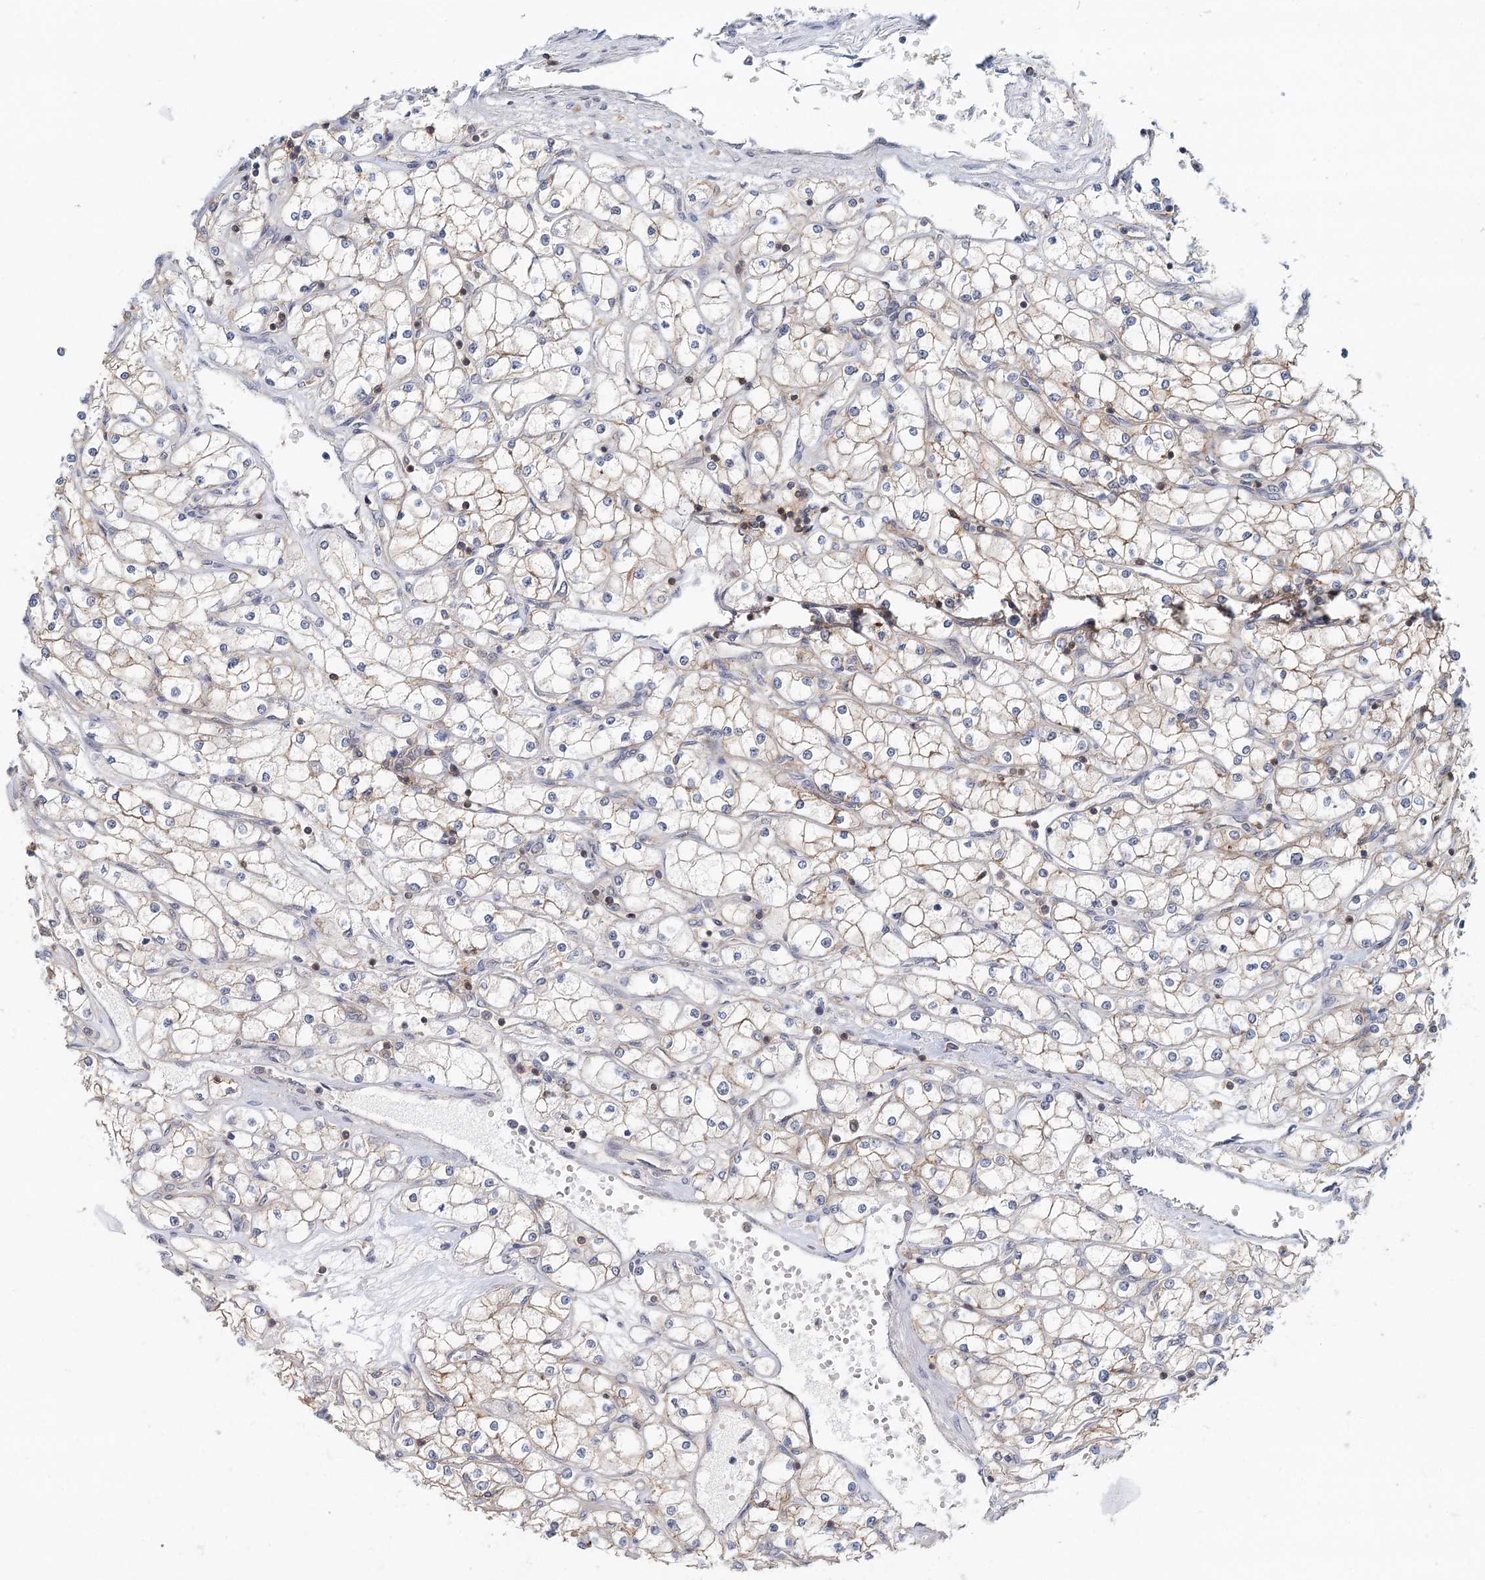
{"staining": {"intensity": "negative", "quantity": "none", "location": "none"}, "tissue": "renal cancer", "cell_type": "Tumor cells", "image_type": "cancer", "snomed": [{"axis": "morphology", "description": "Adenocarcinoma, NOS"}, {"axis": "topography", "description": "Kidney"}], "caption": "This is an immunohistochemistry (IHC) micrograph of human renal cancer. There is no staining in tumor cells.", "gene": "CDC42SE2", "patient": {"sex": "male", "age": 80}}